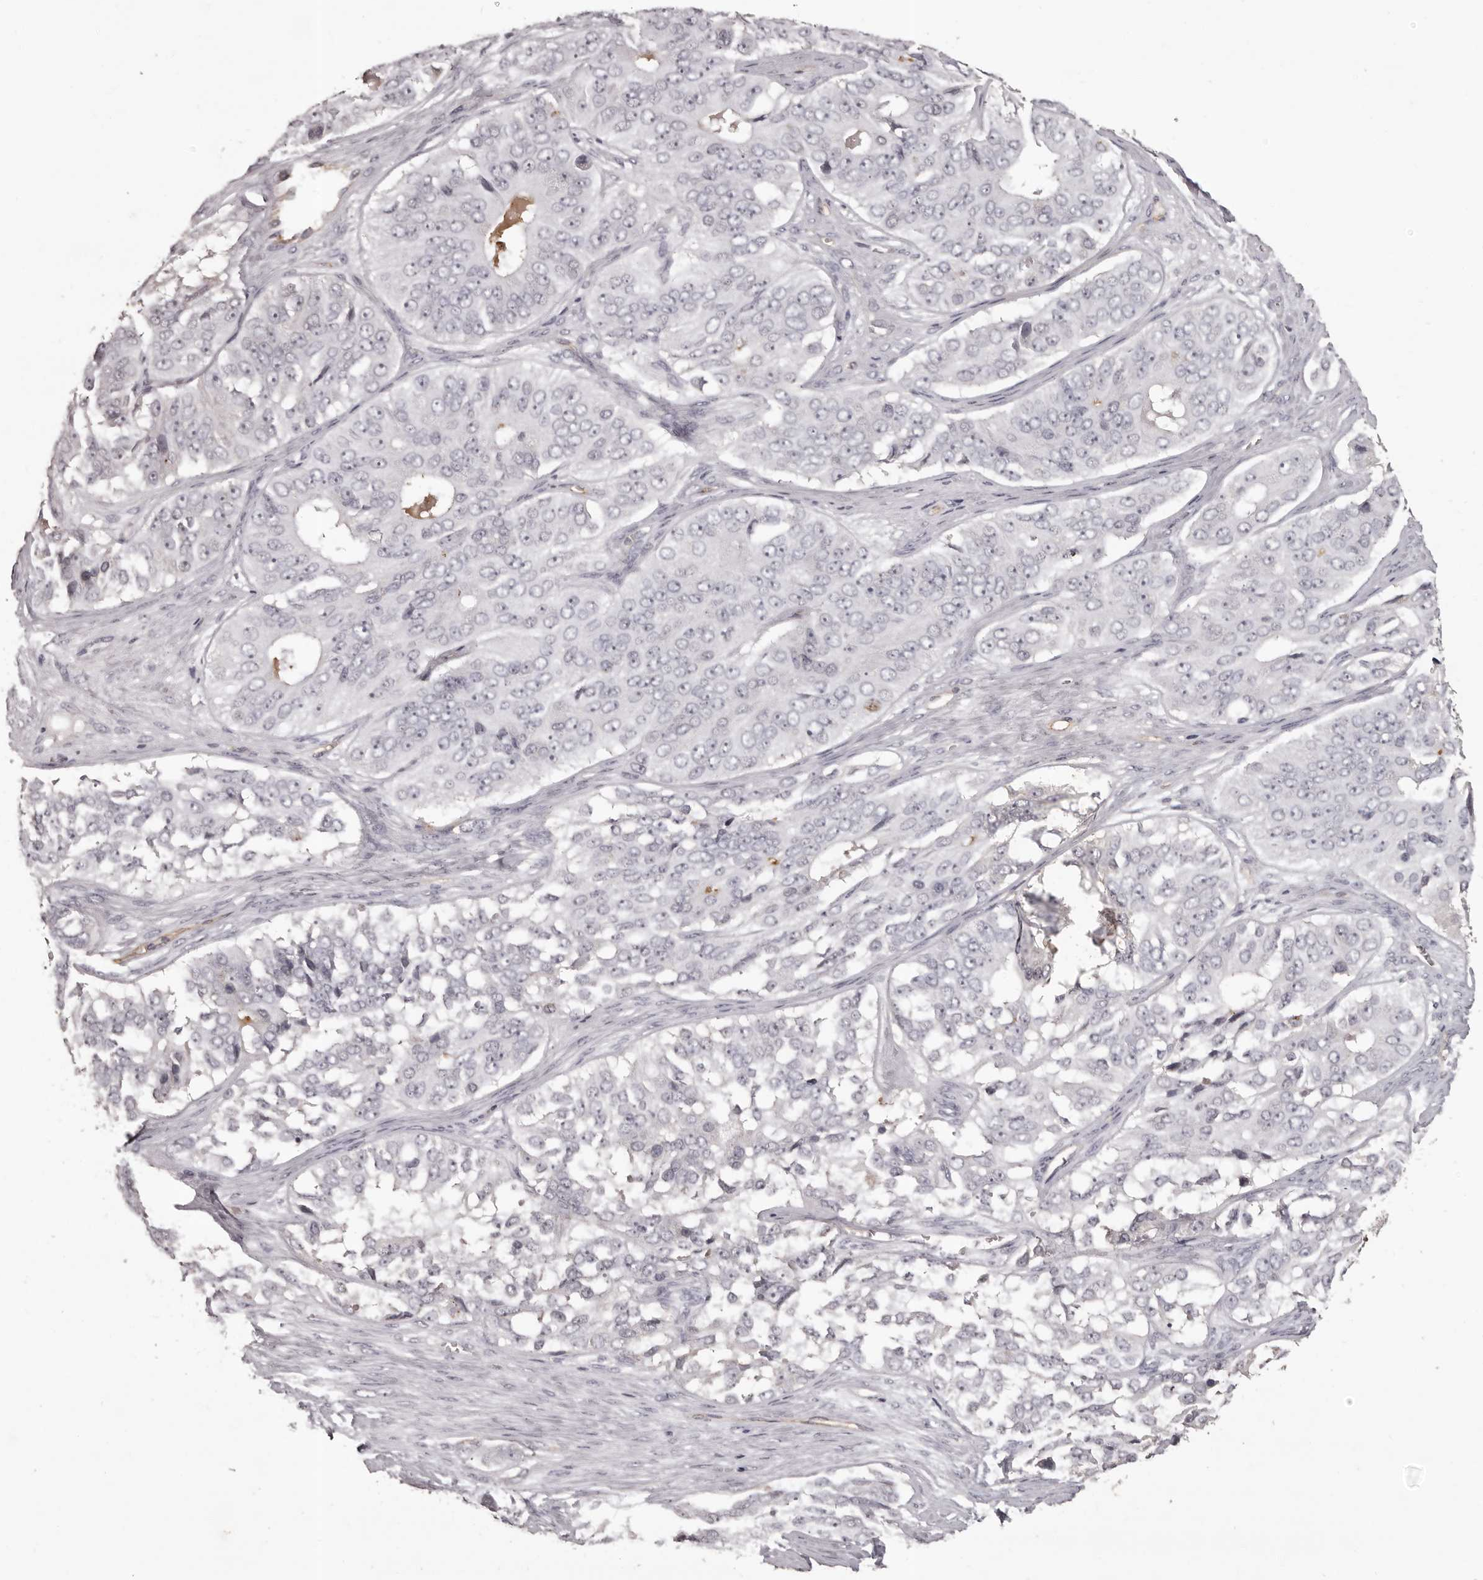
{"staining": {"intensity": "negative", "quantity": "none", "location": "none"}, "tissue": "ovarian cancer", "cell_type": "Tumor cells", "image_type": "cancer", "snomed": [{"axis": "morphology", "description": "Carcinoma, endometroid"}, {"axis": "topography", "description": "Ovary"}], "caption": "Immunohistochemical staining of human endometroid carcinoma (ovarian) exhibits no significant staining in tumor cells.", "gene": "GPR78", "patient": {"sex": "female", "age": 51}}